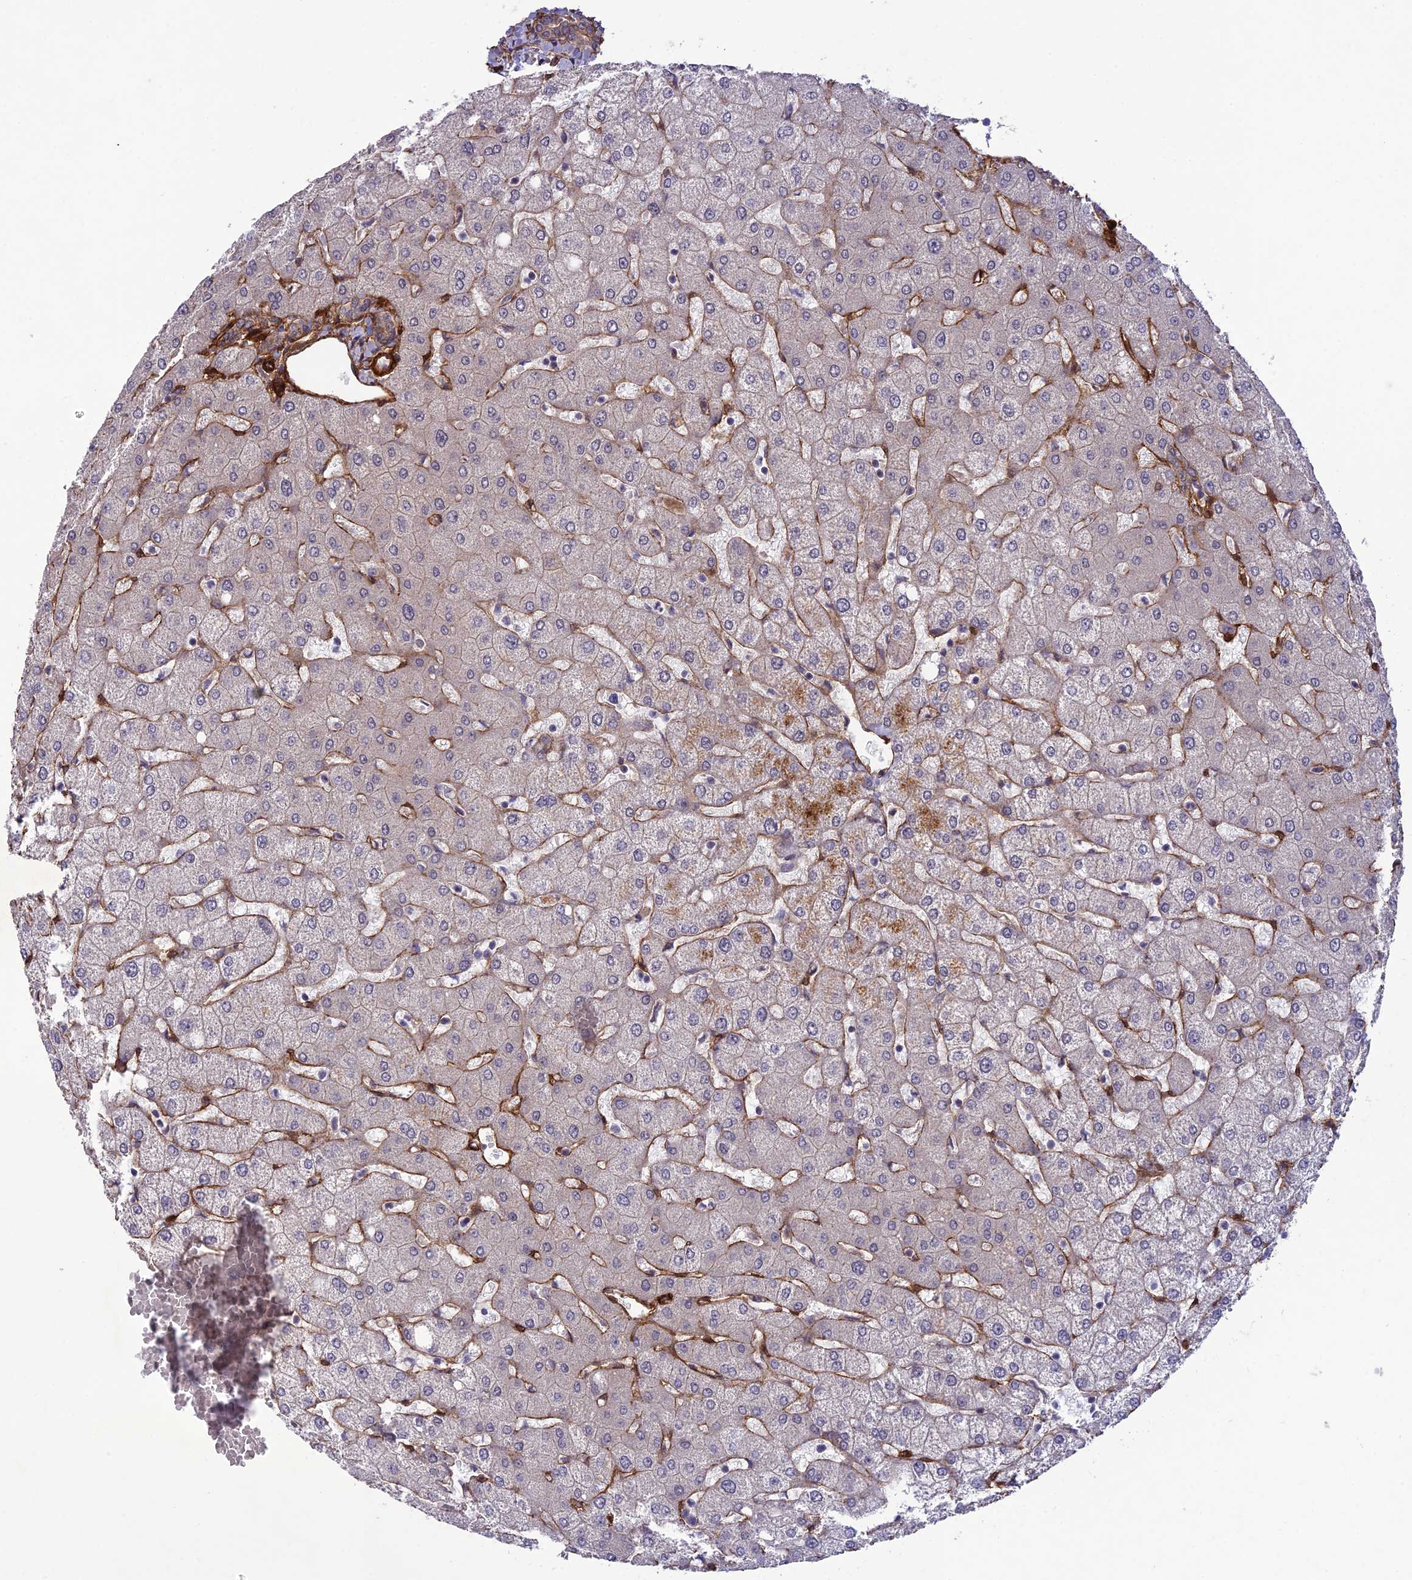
{"staining": {"intensity": "negative", "quantity": "none", "location": "none"}, "tissue": "liver", "cell_type": "Cholangiocytes", "image_type": "normal", "snomed": [{"axis": "morphology", "description": "Normal tissue, NOS"}, {"axis": "topography", "description": "Liver"}], "caption": "An immunohistochemistry (IHC) image of unremarkable liver is shown. There is no staining in cholangiocytes of liver. The staining was performed using DAB (3,3'-diaminobenzidine) to visualize the protein expression in brown, while the nuclei were stained in blue with hematoxylin (Magnification: 20x).", "gene": "TNS1", "patient": {"sex": "female", "age": 54}}